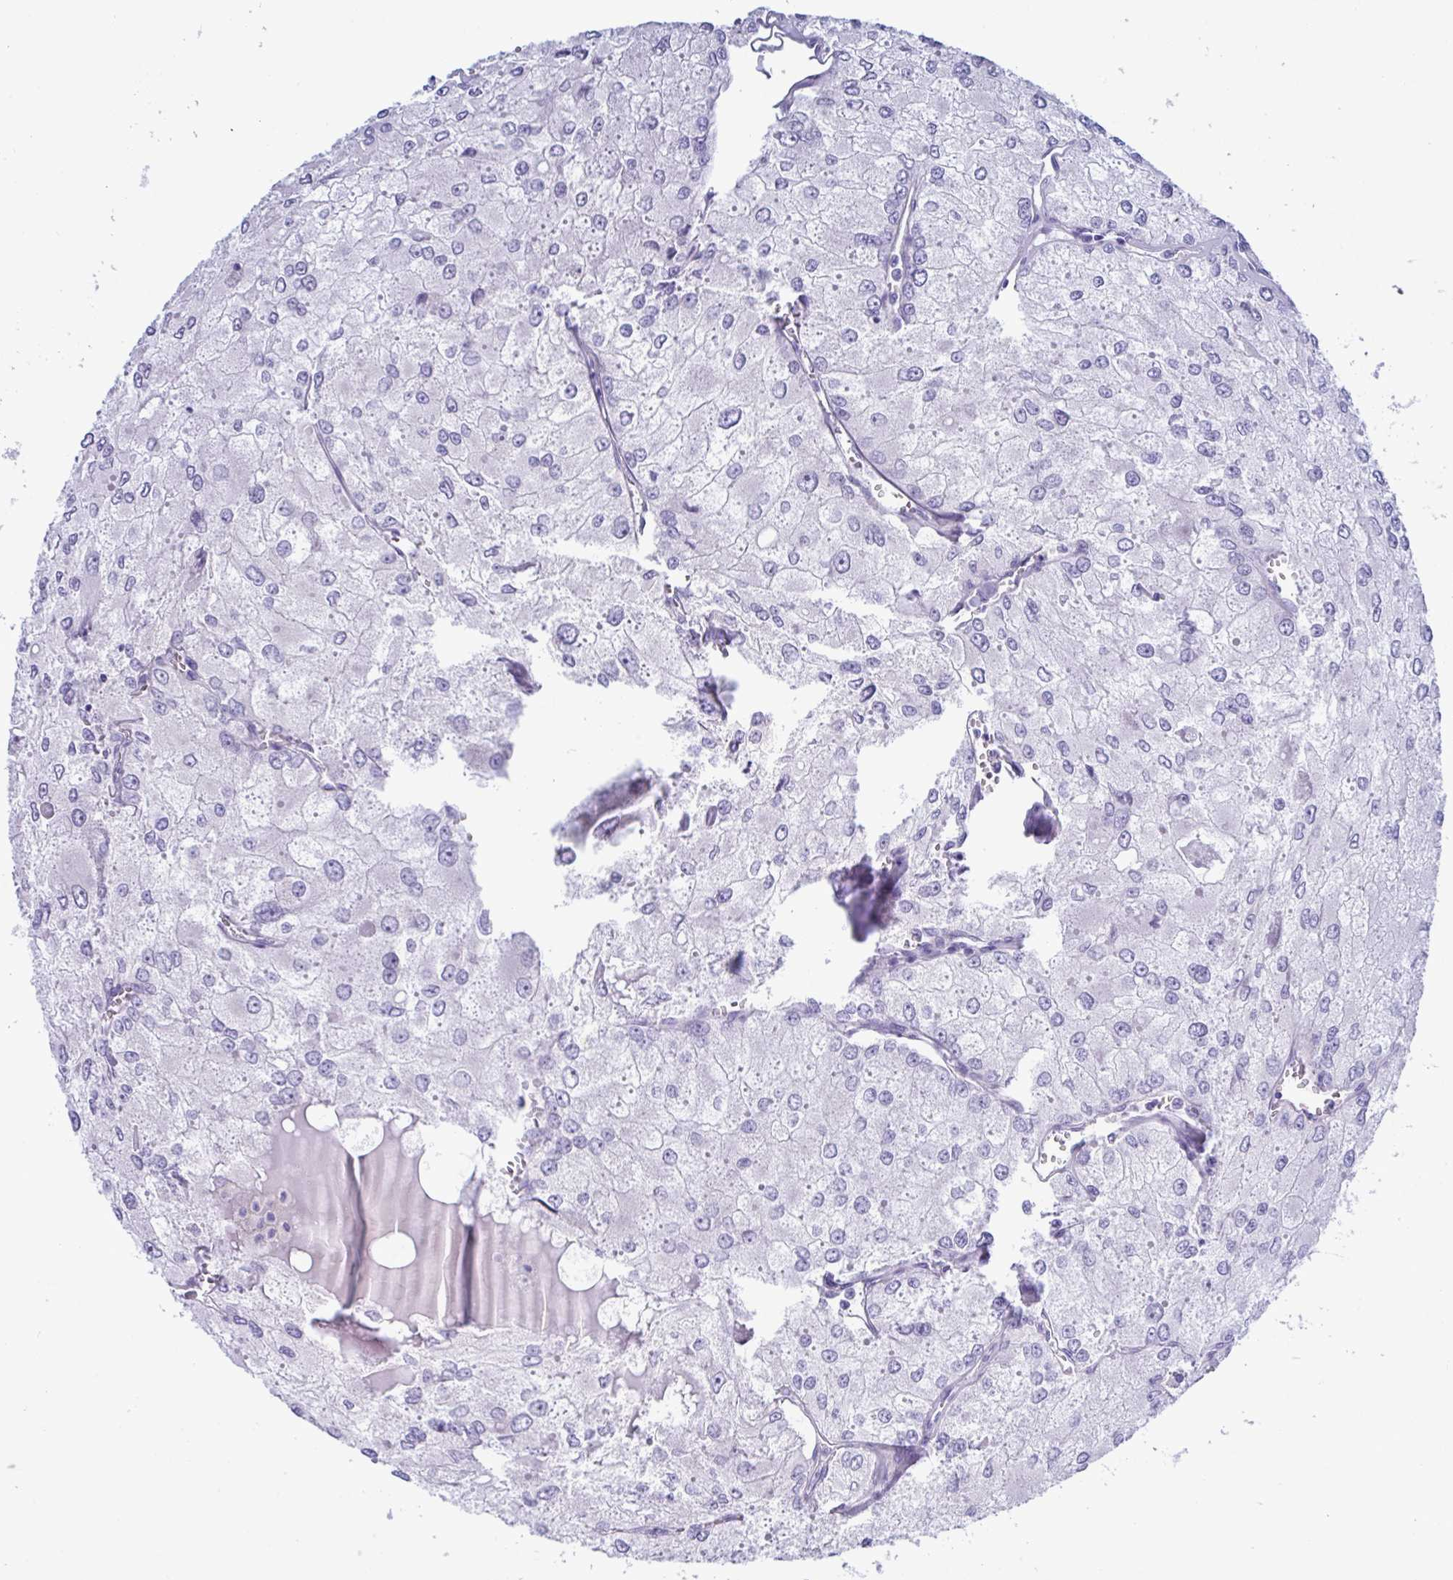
{"staining": {"intensity": "negative", "quantity": "none", "location": "none"}, "tissue": "renal cancer", "cell_type": "Tumor cells", "image_type": "cancer", "snomed": [{"axis": "morphology", "description": "Adenocarcinoma, NOS"}, {"axis": "topography", "description": "Kidney"}], "caption": "IHC of renal cancer displays no positivity in tumor cells. Brightfield microscopy of IHC stained with DAB (3,3'-diaminobenzidine) (brown) and hematoxylin (blue), captured at high magnification.", "gene": "MED11", "patient": {"sex": "female", "age": 70}}